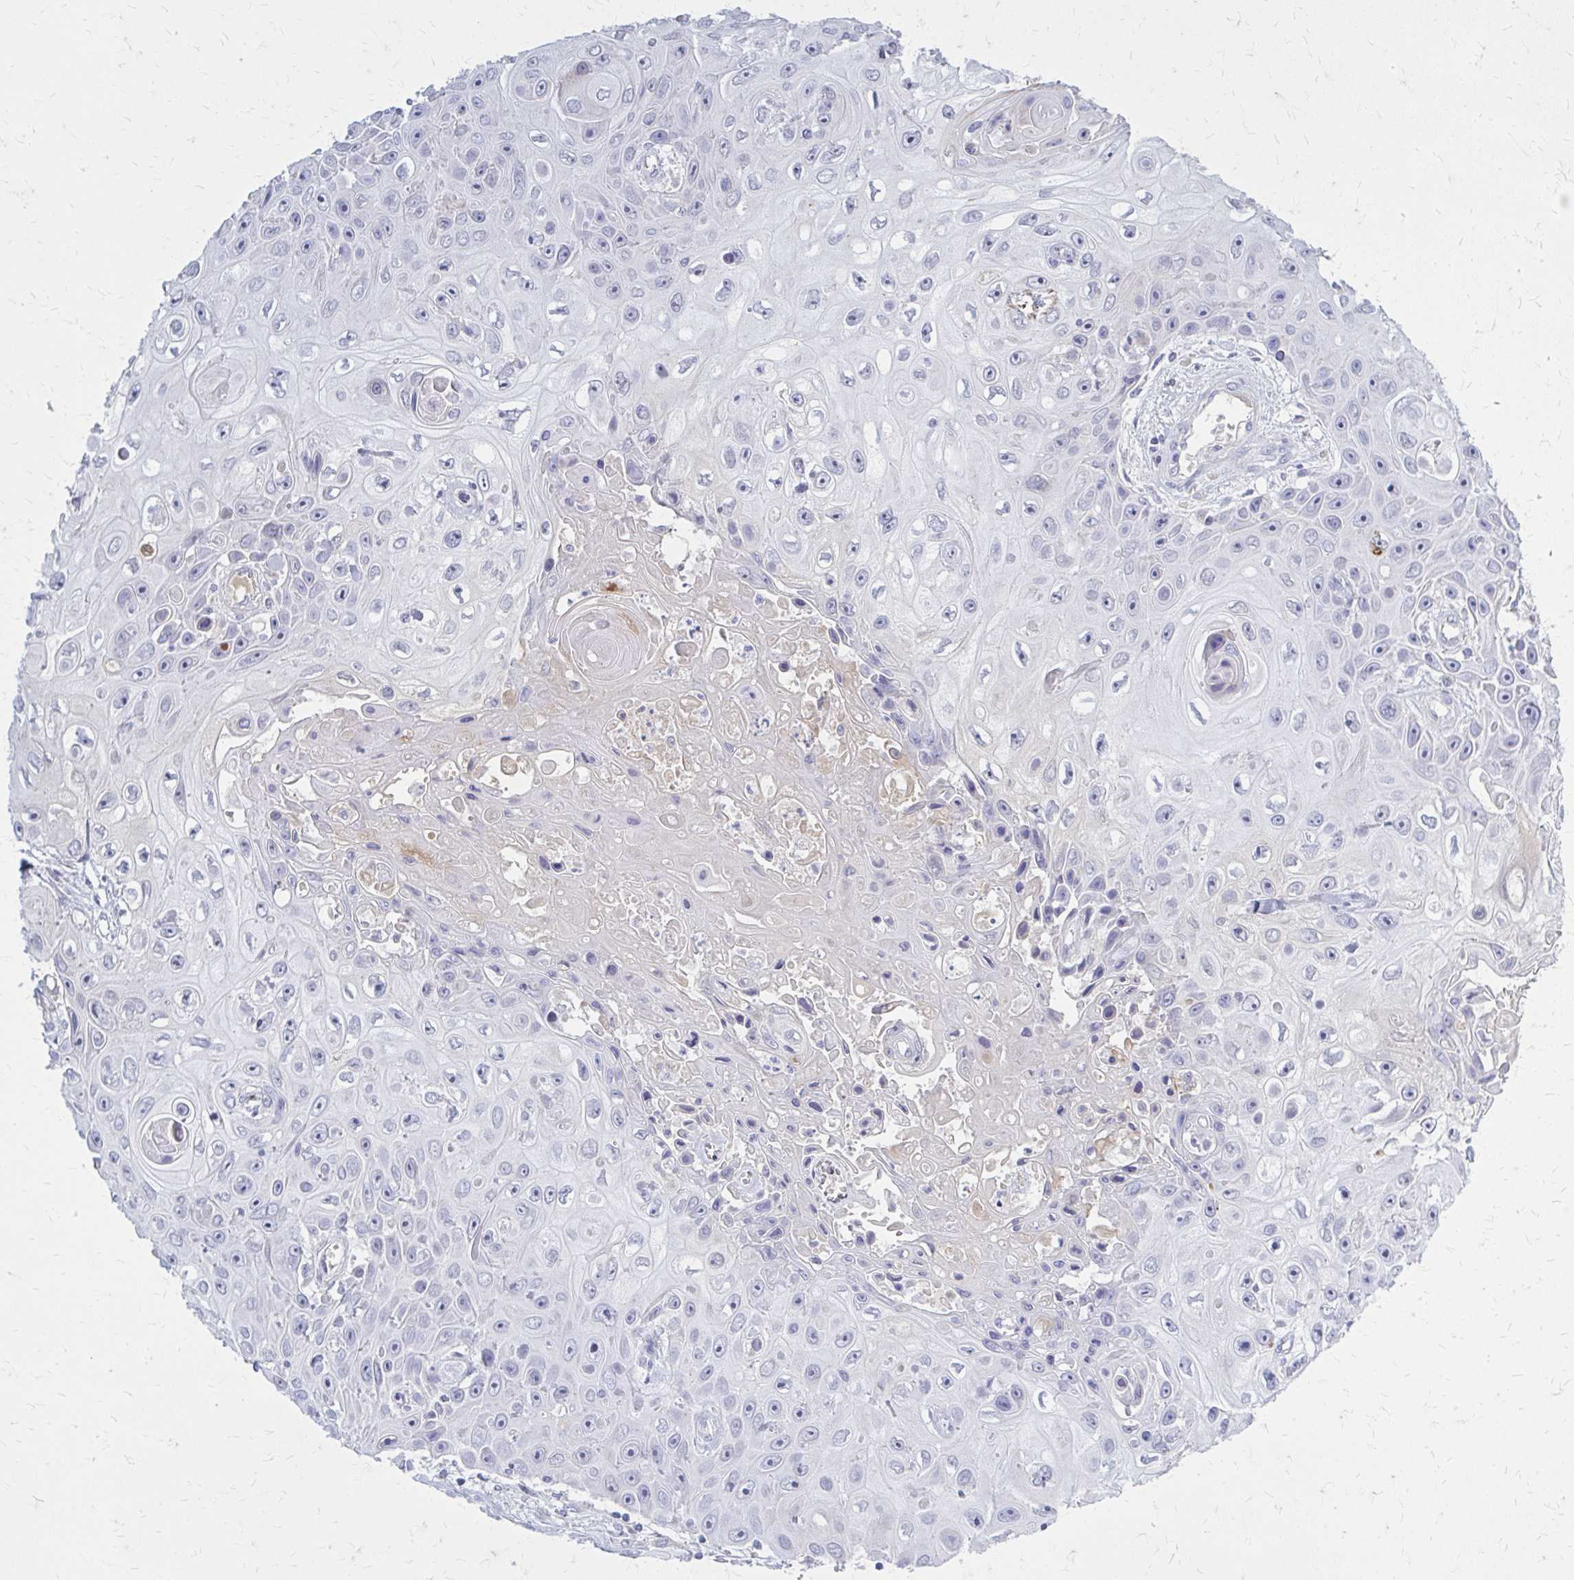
{"staining": {"intensity": "negative", "quantity": "none", "location": "none"}, "tissue": "skin cancer", "cell_type": "Tumor cells", "image_type": "cancer", "snomed": [{"axis": "morphology", "description": "Squamous cell carcinoma, NOS"}, {"axis": "topography", "description": "Skin"}], "caption": "Immunohistochemistry photomicrograph of squamous cell carcinoma (skin) stained for a protein (brown), which displays no positivity in tumor cells.", "gene": "SERPIND1", "patient": {"sex": "male", "age": 82}}